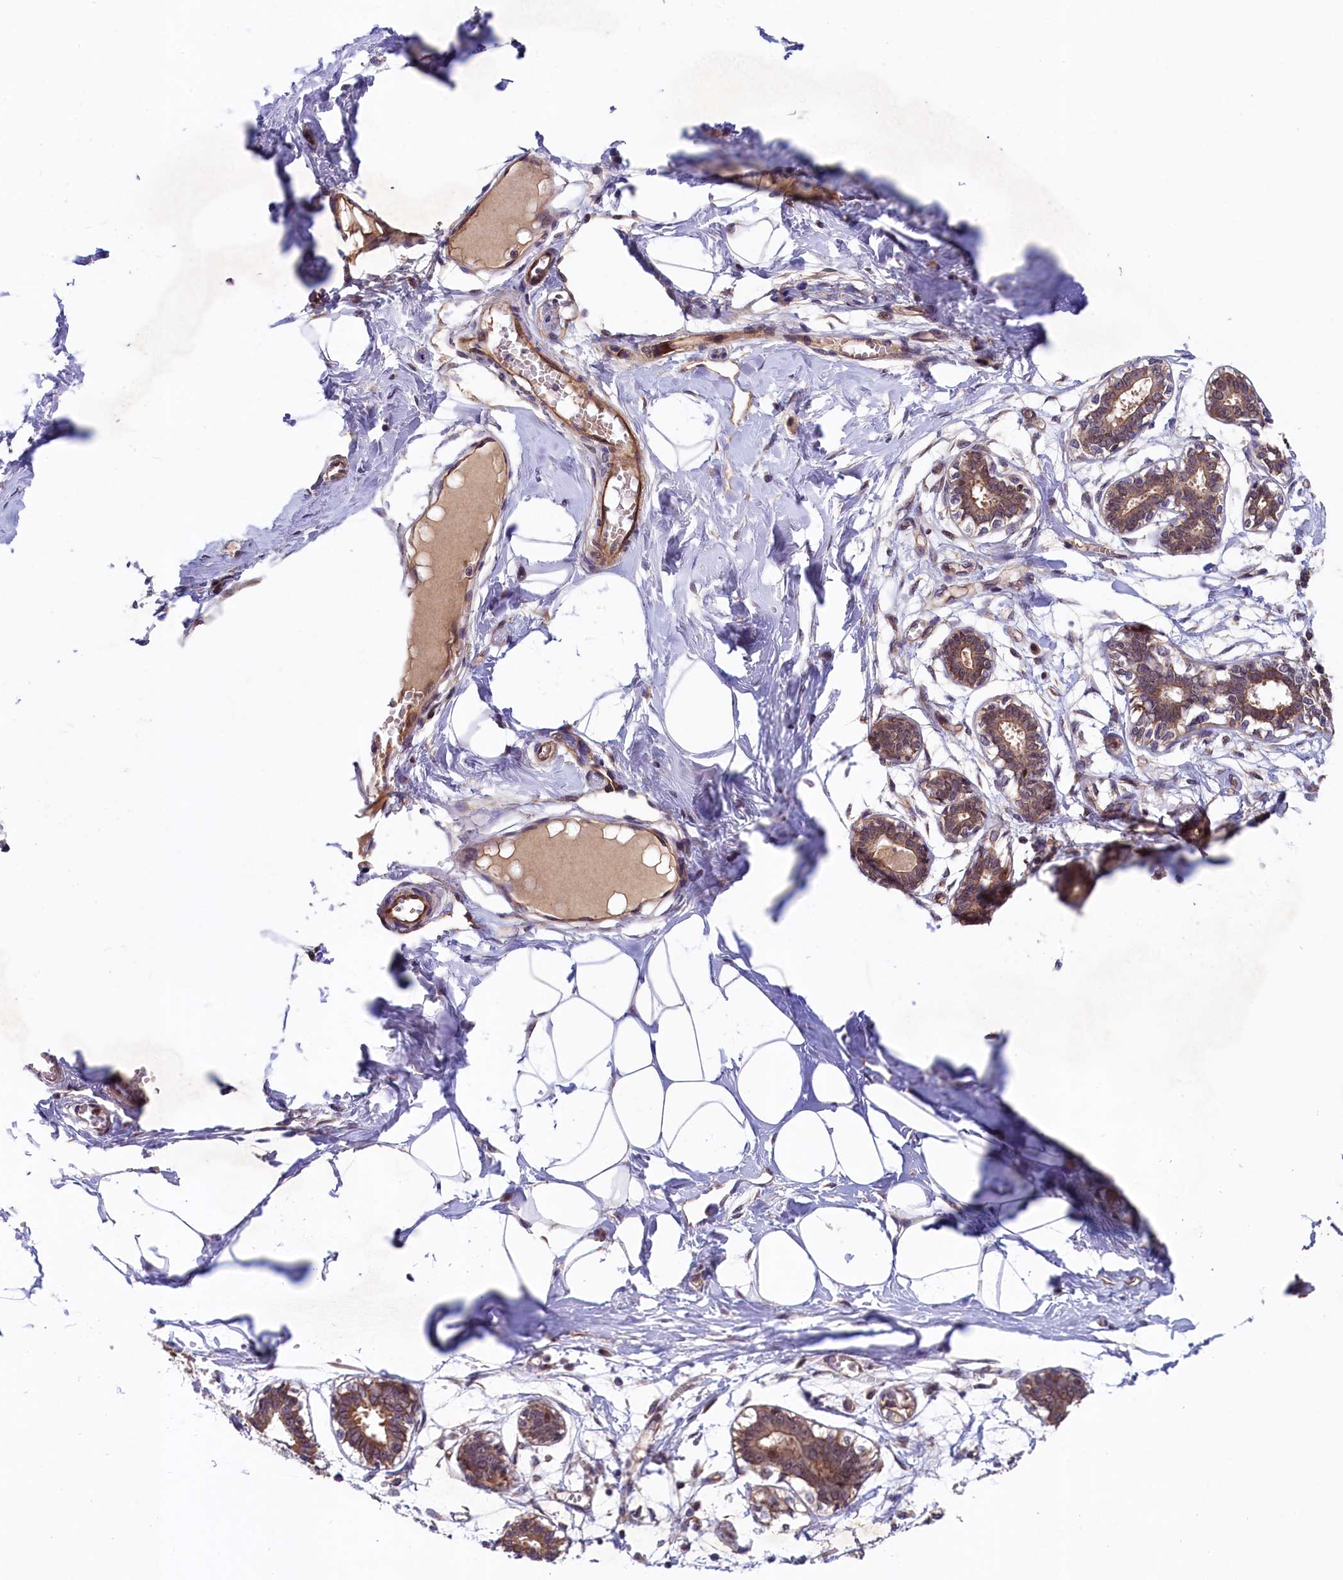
{"staining": {"intensity": "negative", "quantity": "none", "location": "none"}, "tissue": "breast", "cell_type": "Adipocytes", "image_type": "normal", "snomed": [{"axis": "morphology", "description": "Normal tissue, NOS"}, {"axis": "topography", "description": "Breast"}], "caption": "Protein analysis of benign breast displays no significant staining in adipocytes.", "gene": "ARL14EP", "patient": {"sex": "female", "age": 27}}